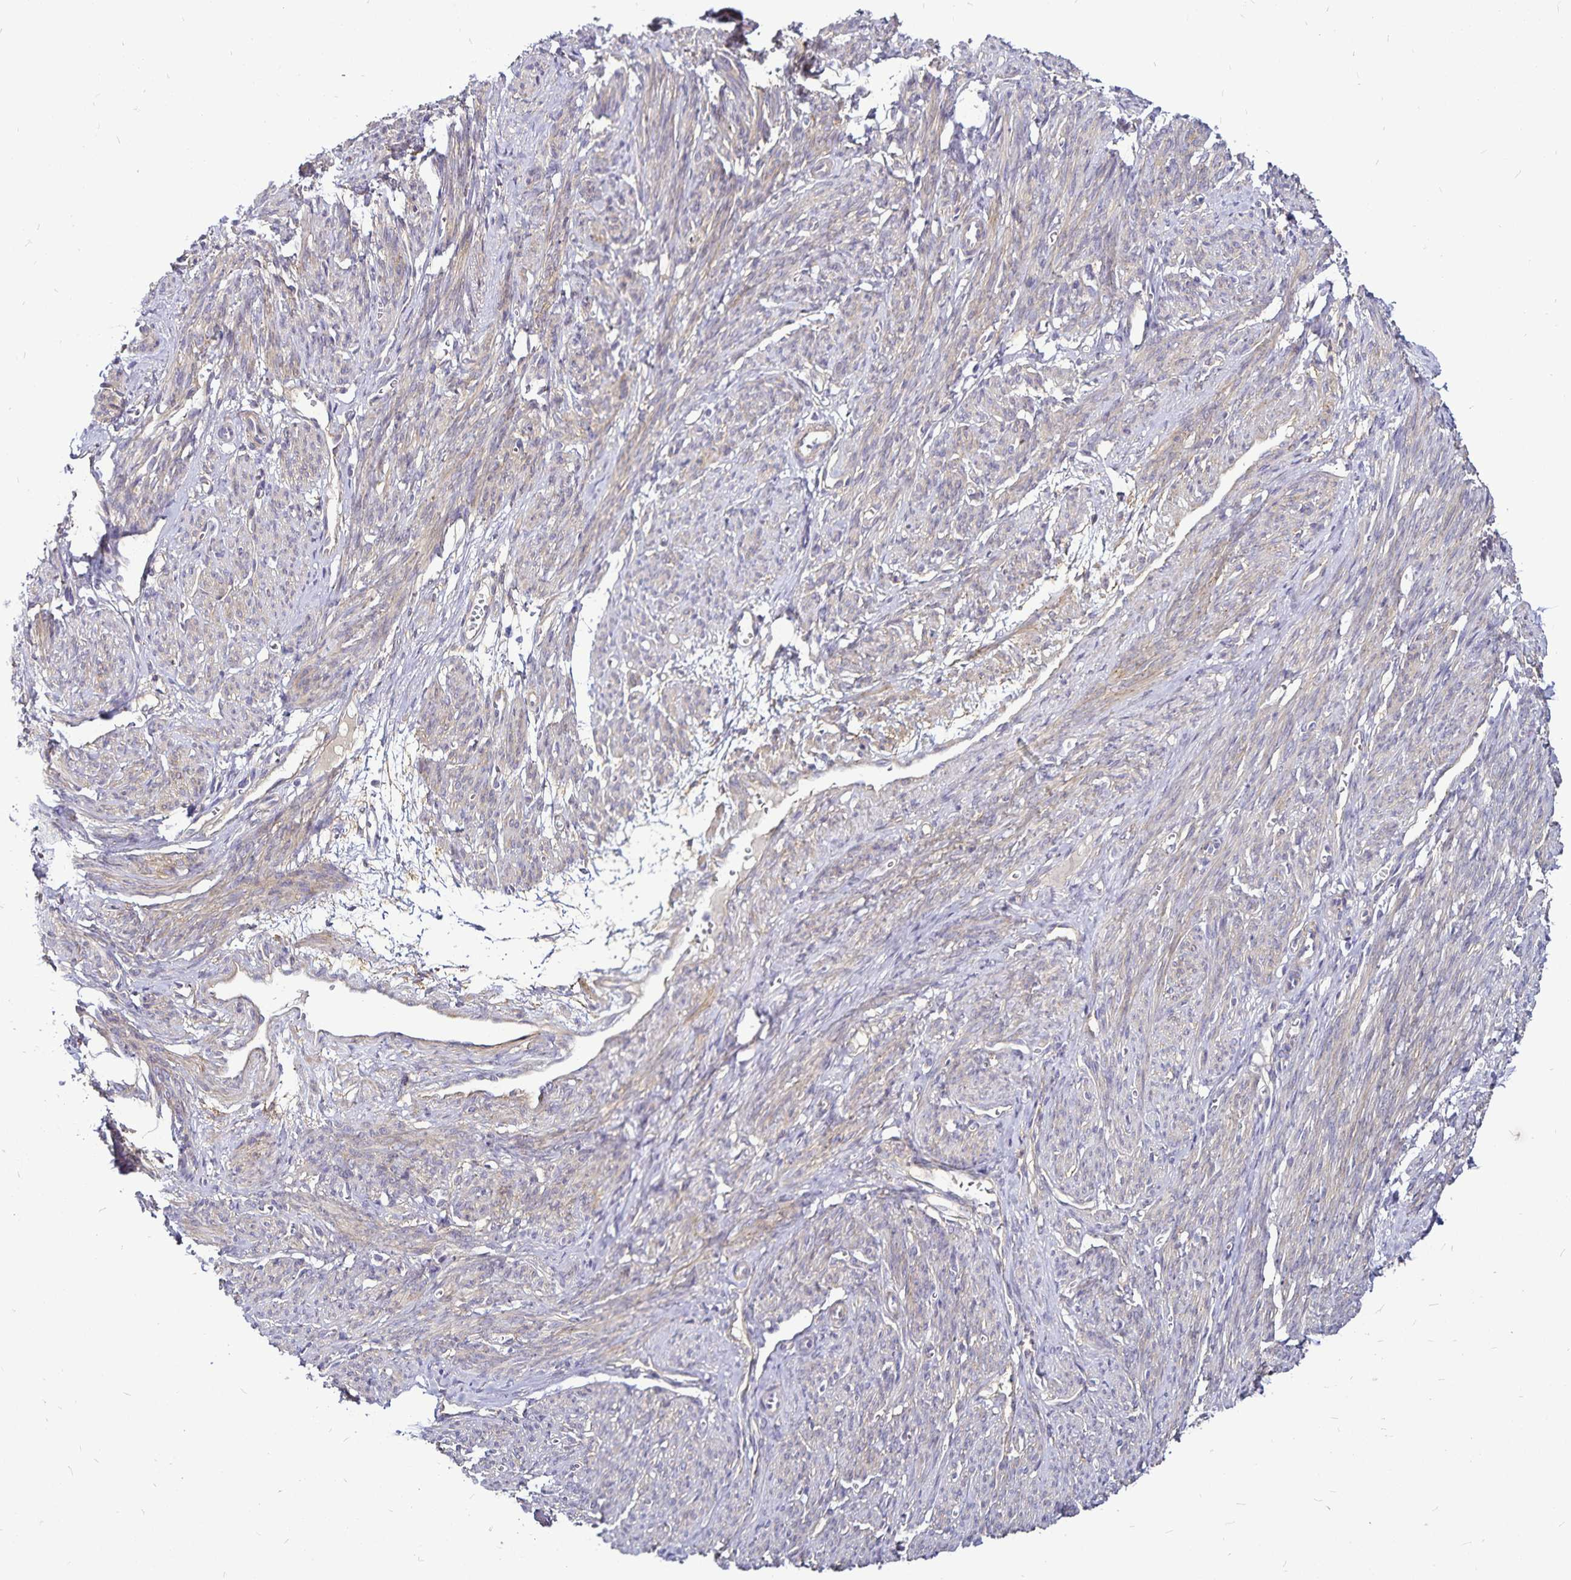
{"staining": {"intensity": "weak", "quantity": "<25%", "location": "cytoplasmic/membranous"}, "tissue": "smooth muscle", "cell_type": "Smooth muscle cells", "image_type": "normal", "snomed": [{"axis": "morphology", "description": "Normal tissue, NOS"}, {"axis": "topography", "description": "Smooth muscle"}], "caption": "Image shows no significant protein positivity in smooth muscle cells of unremarkable smooth muscle.", "gene": "GNG12", "patient": {"sex": "female", "age": 65}}